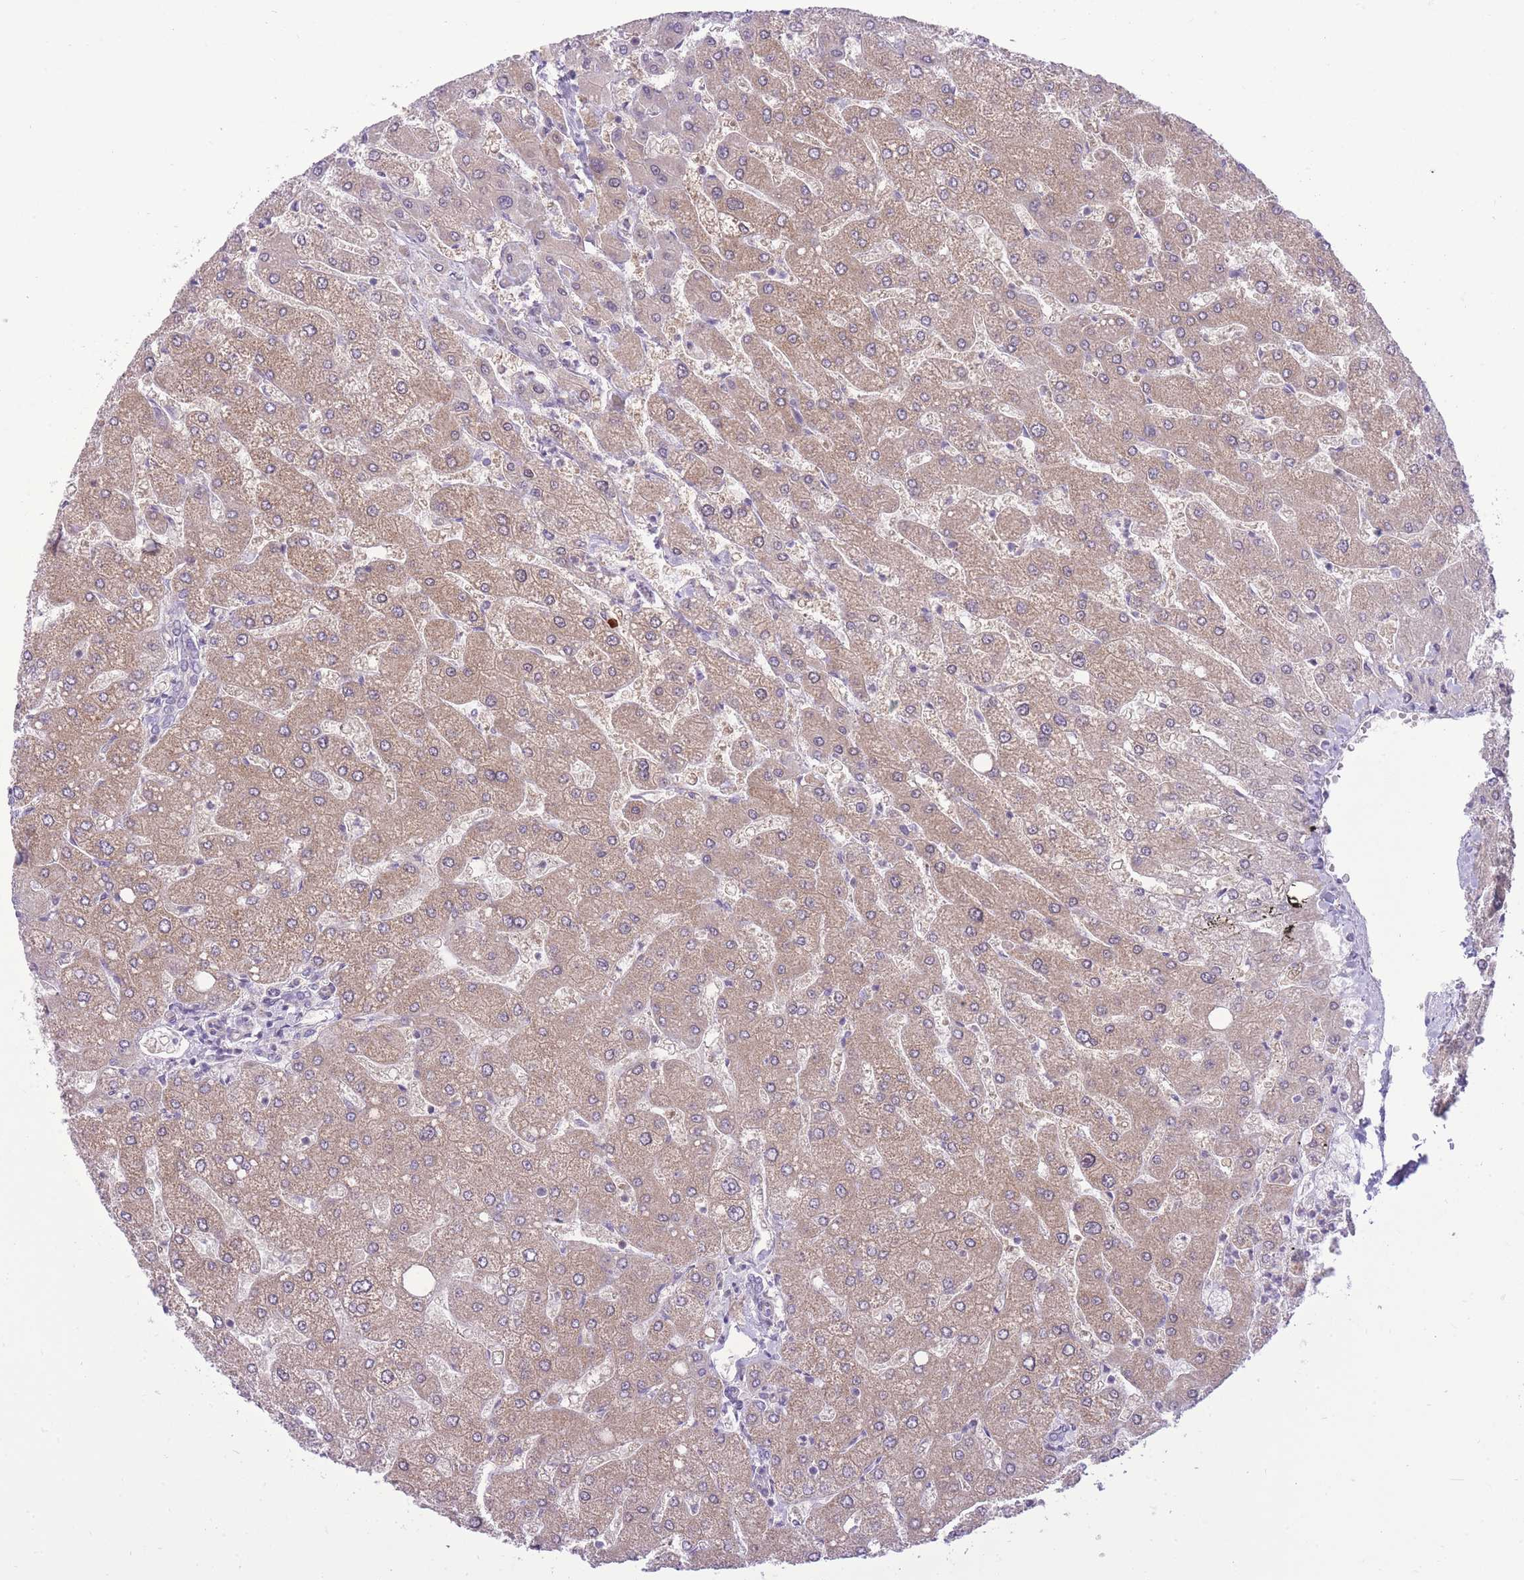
{"staining": {"intensity": "negative", "quantity": "none", "location": "none"}, "tissue": "liver", "cell_type": "Cholangiocytes", "image_type": "normal", "snomed": [{"axis": "morphology", "description": "Normal tissue, NOS"}, {"axis": "topography", "description": "Liver"}], "caption": "Human liver stained for a protein using immunohistochemistry shows no expression in cholangiocytes.", "gene": "ELL", "patient": {"sex": "male", "age": 55}}